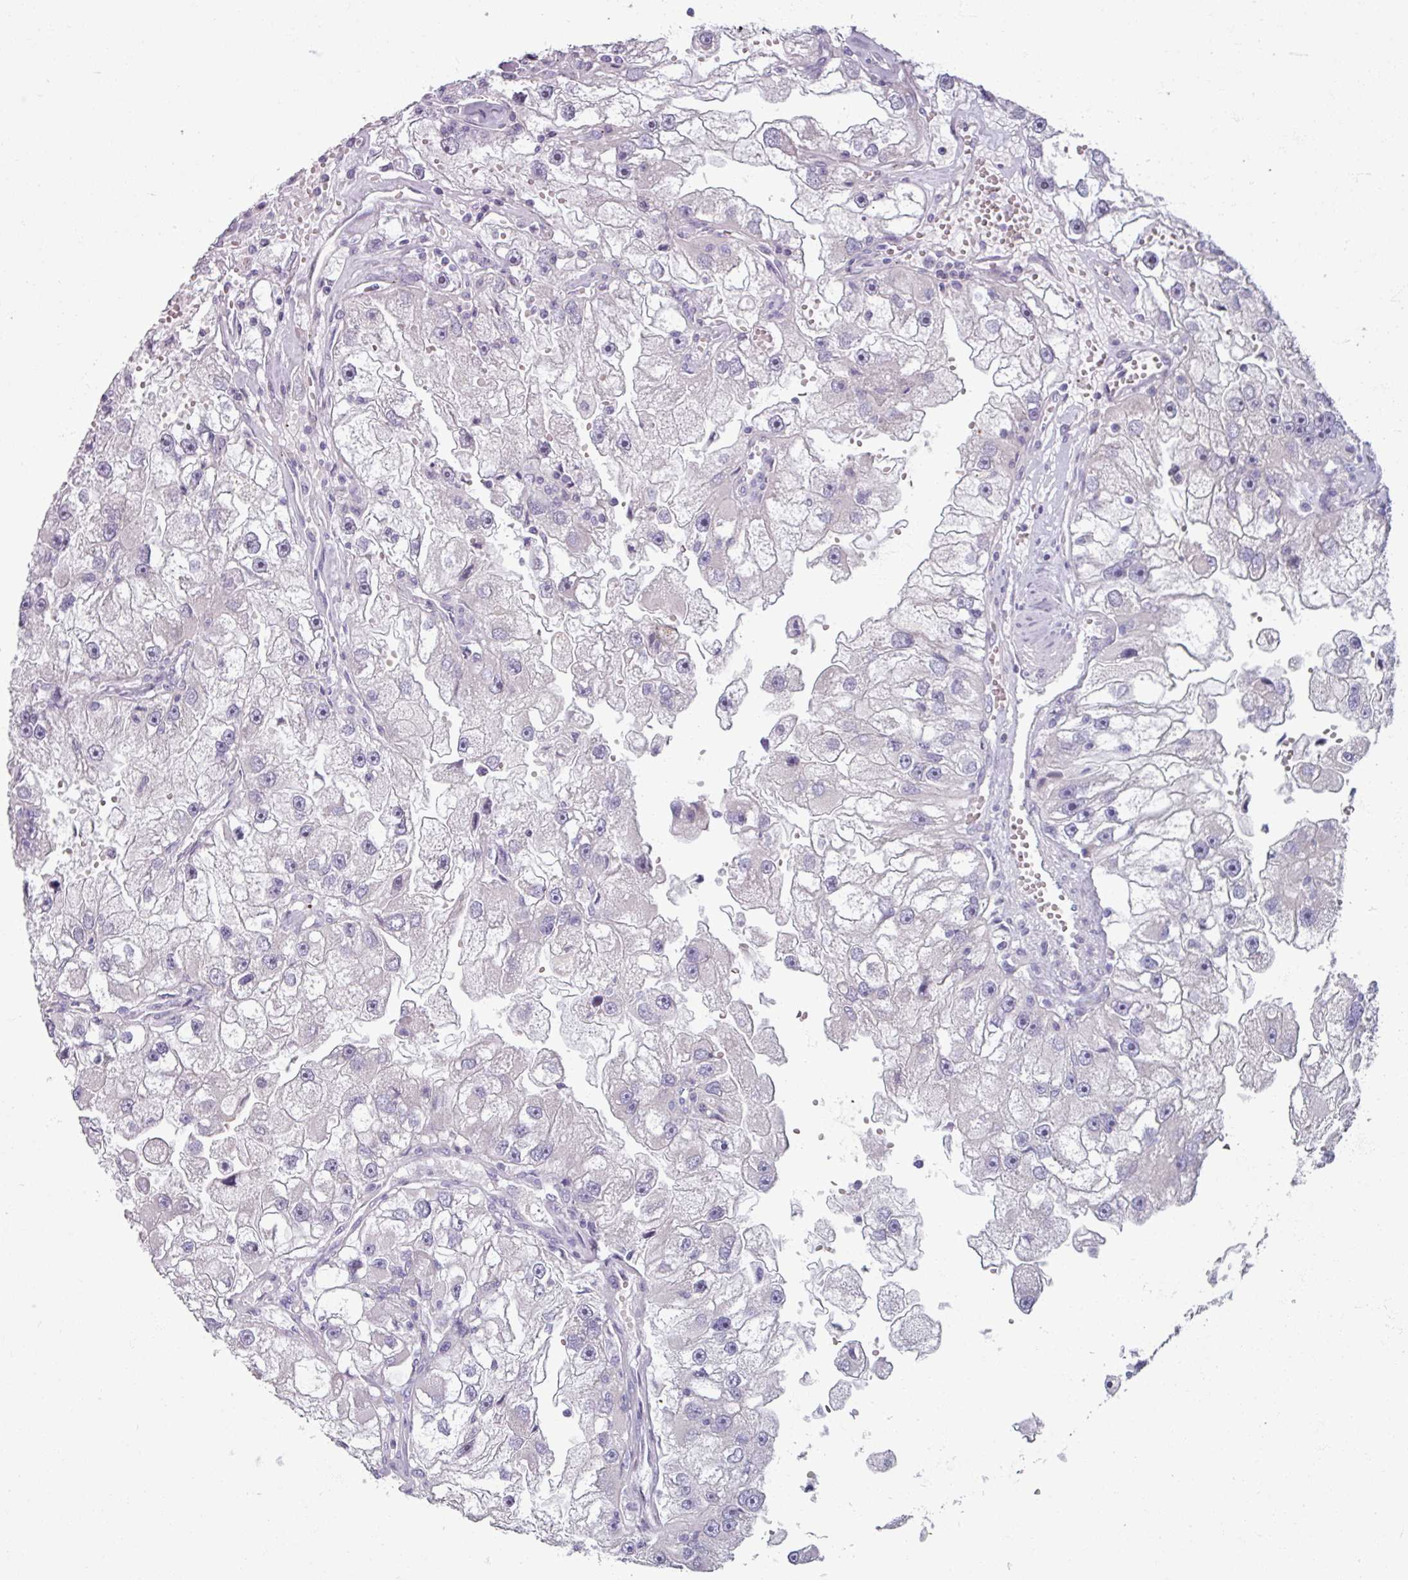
{"staining": {"intensity": "negative", "quantity": "none", "location": "none"}, "tissue": "renal cancer", "cell_type": "Tumor cells", "image_type": "cancer", "snomed": [{"axis": "morphology", "description": "Adenocarcinoma, NOS"}, {"axis": "topography", "description": "Kidney"}], "caption": "High power microscopy image of an immunohistochemistry (IHC) histopathology image of renal cancer, revealing no significant staining in tumor cells.", "gene": "SMIM11", "patient": {"sex": "male", "age": 63}}